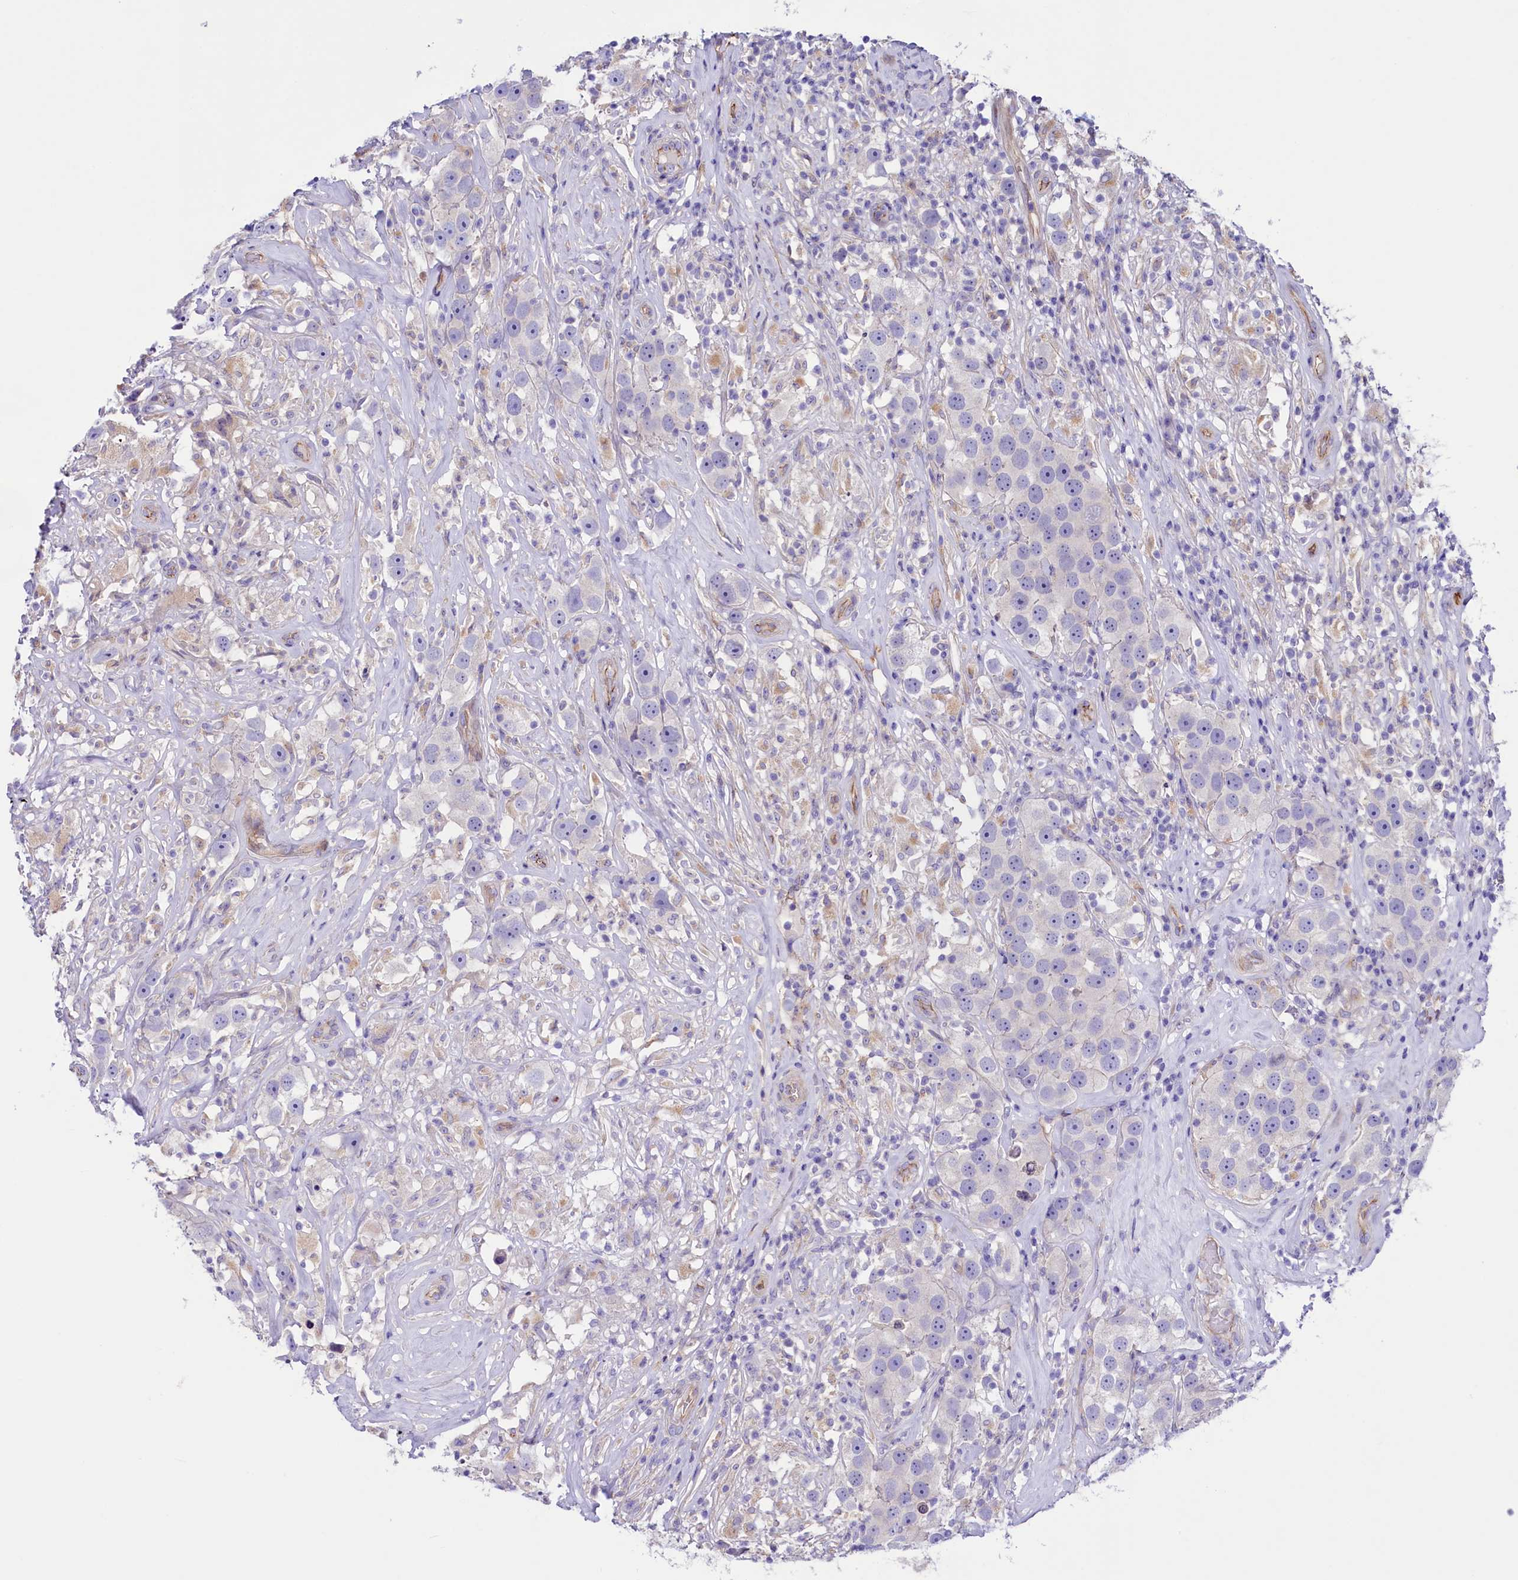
{"staining": {"intensity": "negative", "quantity": "none", "location": "none"}, "tissue": "testis cancer", "cell_type": "Tumor cells", "image_type": "cancer", "snomed": [{"axis": "morphology", "description": "Seminoma, NOS"}, {"axis": "topography", "description": "Testis"}], "caption": "Testis cancer was stained to show a protein in brown. There is no significant expression in tumor cells.", "gene": "SLF1", "patient": {"sex": "male", "age": 49}}